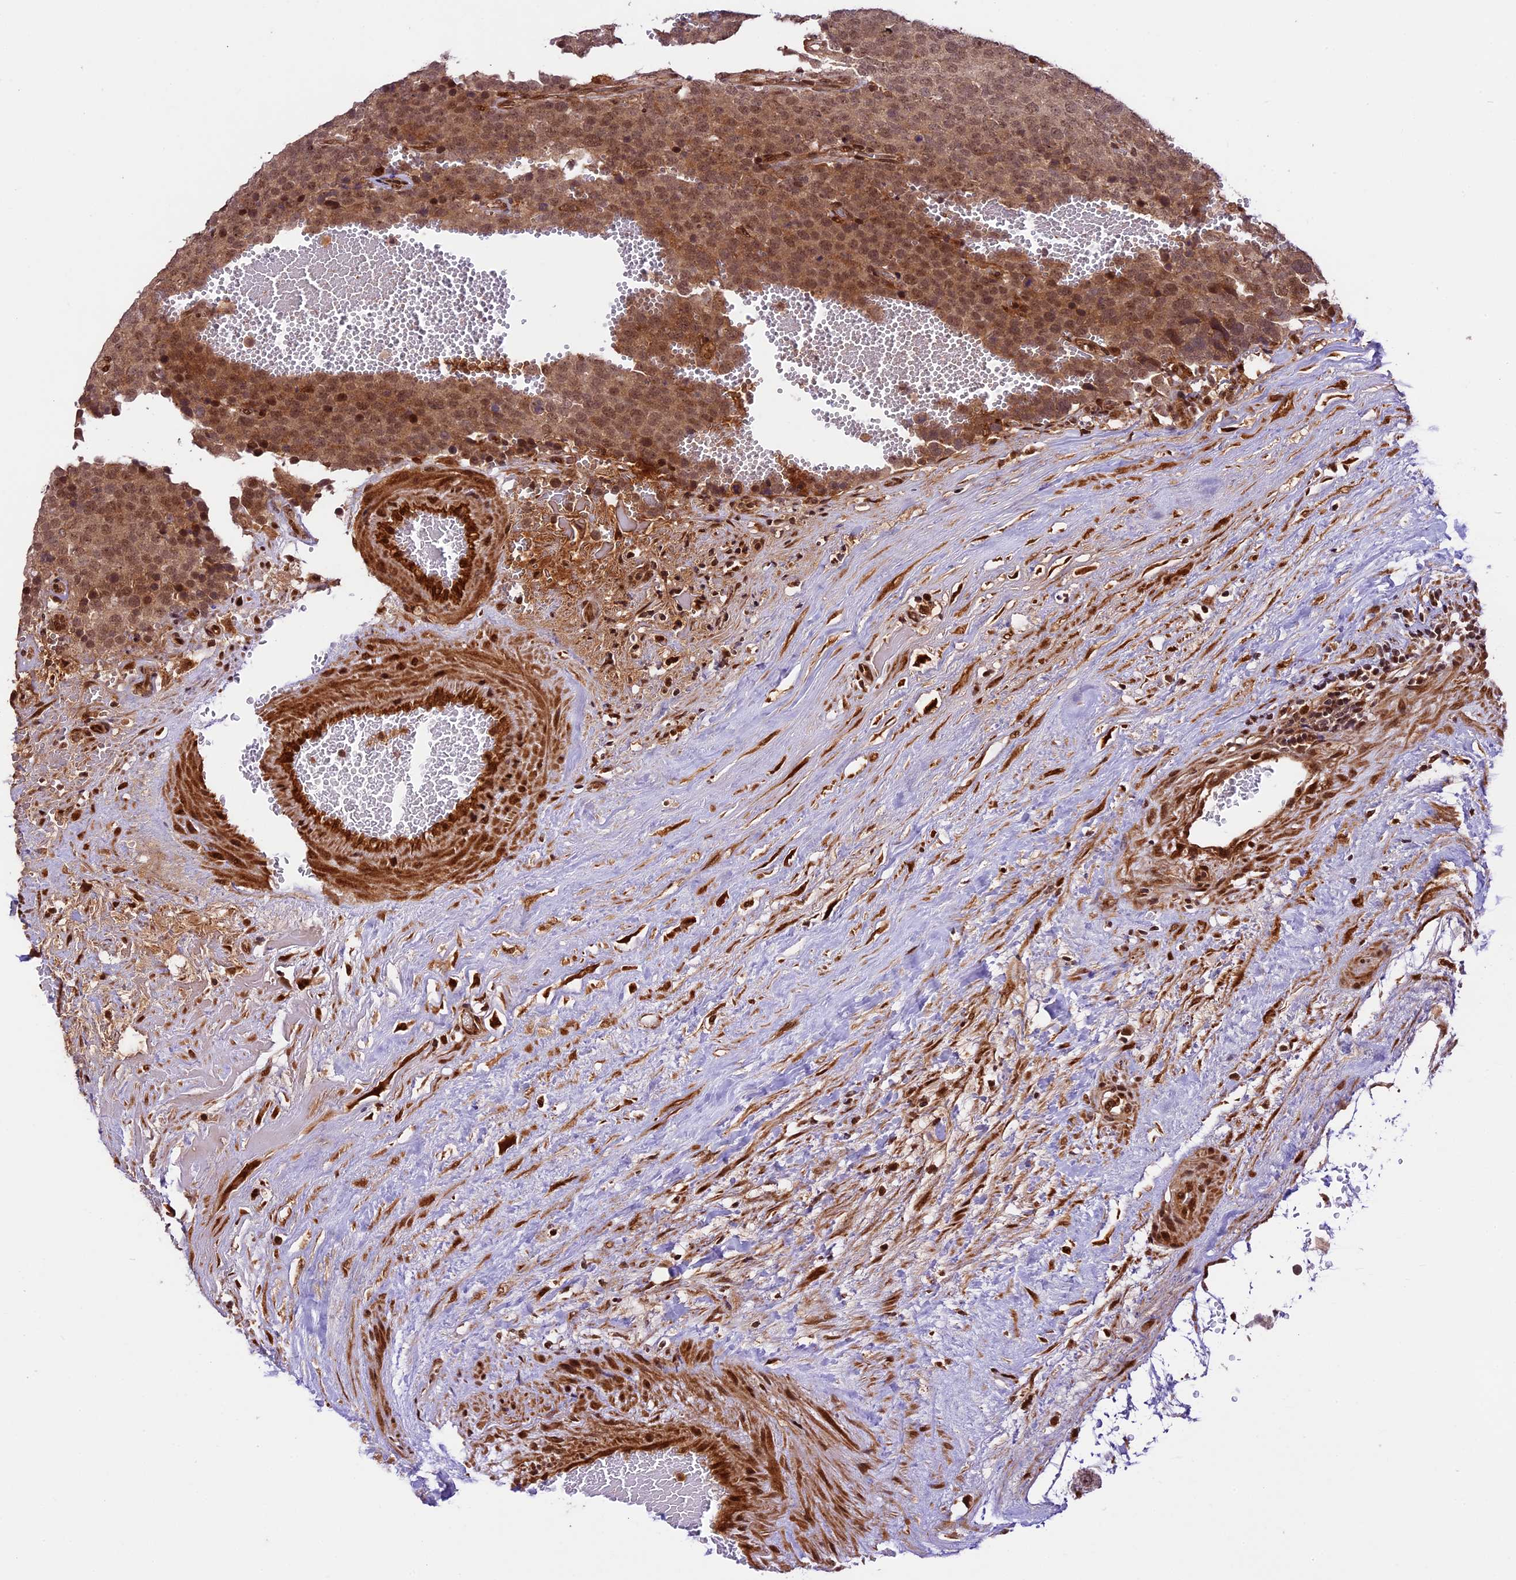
{"staining": {"intensity": "moderate", "quantity": ">75%", "location": "cytoplasmic/membranous,nuclear"}, "tissue": "testis cancer", "cell_type": "Tumor cells", "image_type": "cancer", "snomed": [{"axis": "morphology", "description": "Seminoma, NOS"}, {"axis": "topography", "description": "Testis"}], "caption": "Testis seminoma tissue reveals moderate cytoplasmic/membranous and nuclear positivity in approximately >75% of tumor cells", "gene": "DHX38", "patient": {"sex": "male", "age": 71}}